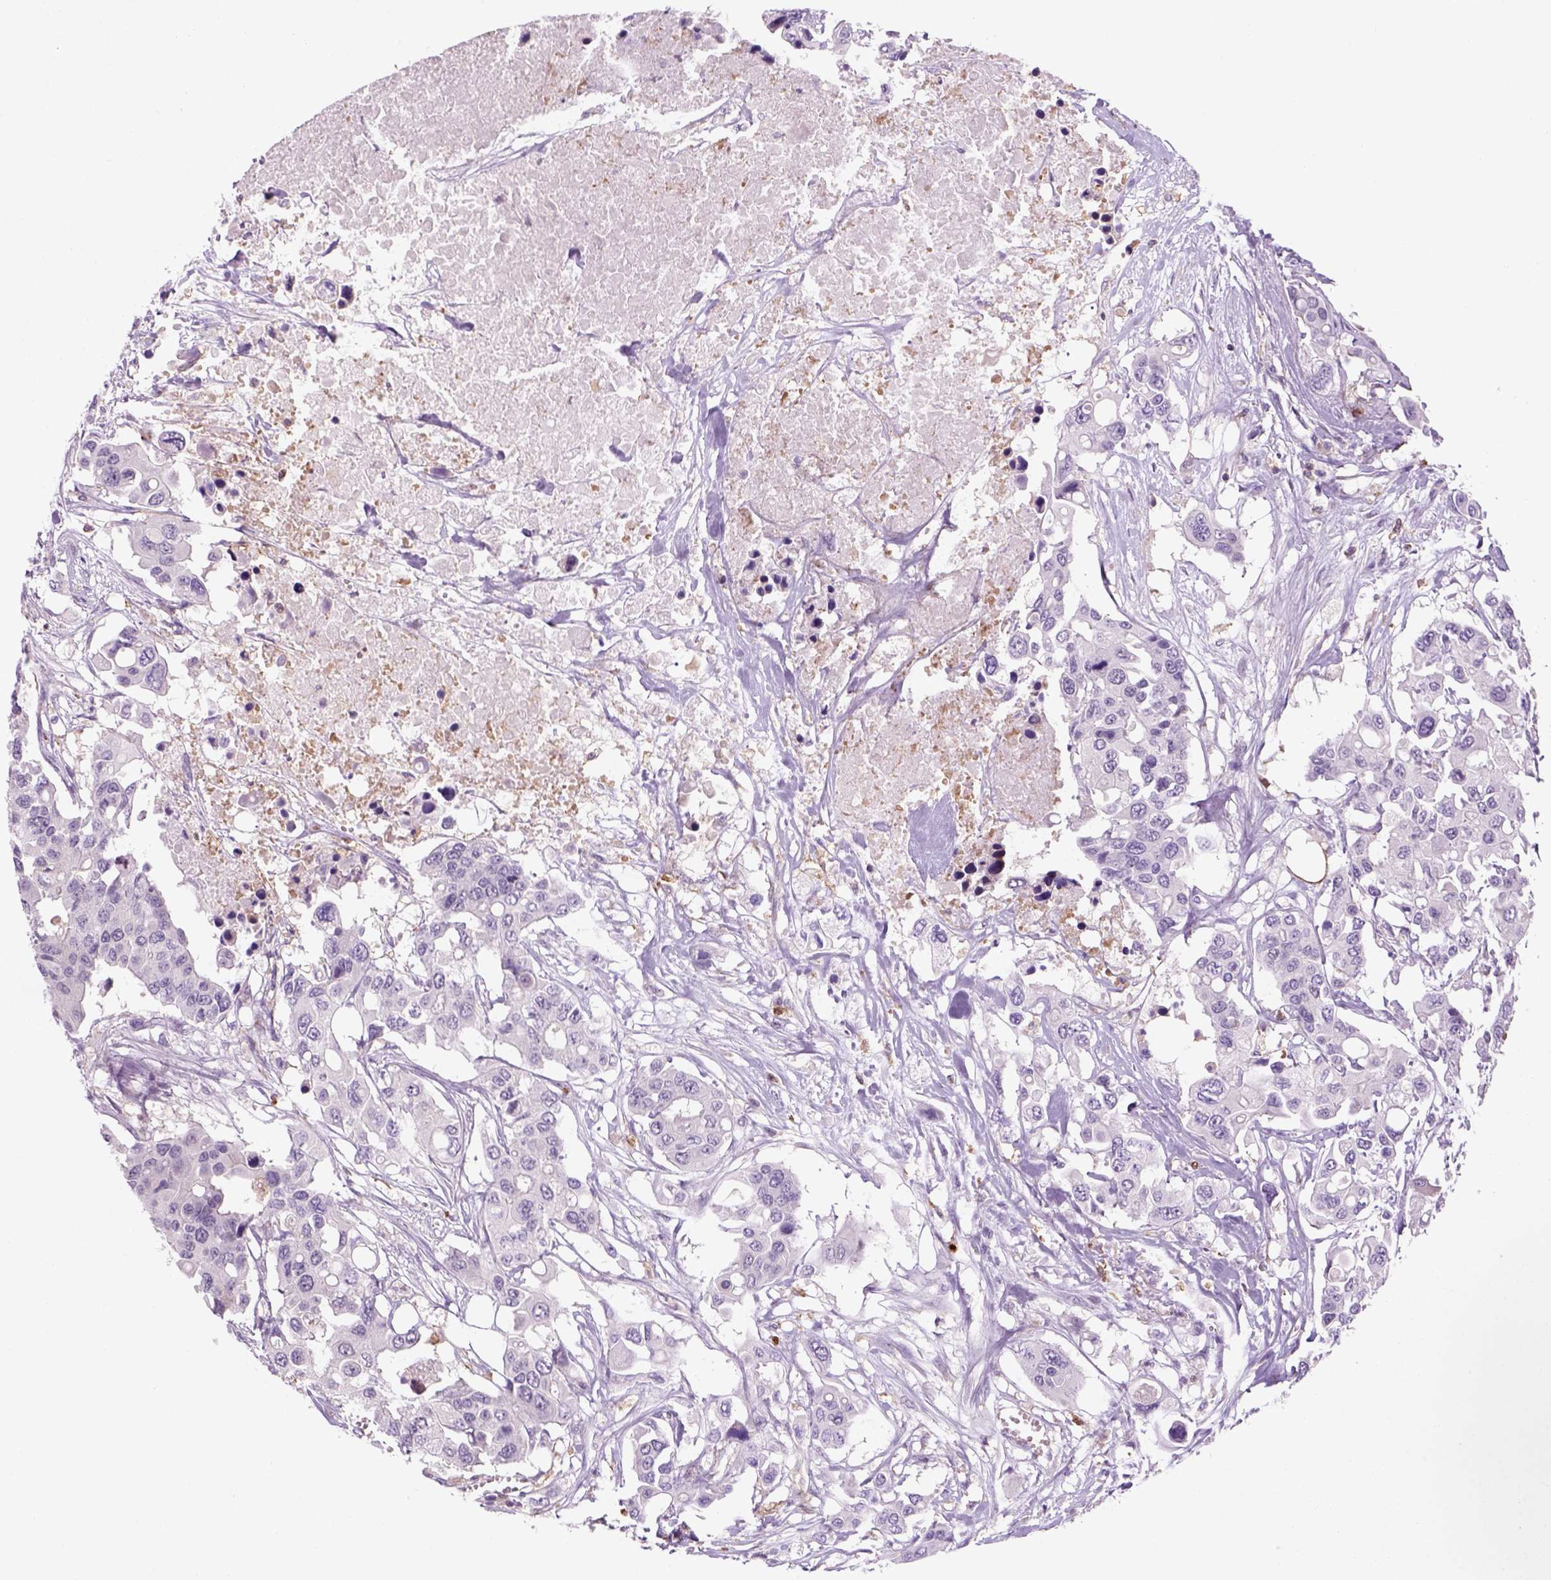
{"staining": {"intensity": "negative", "quantity": "none", "location": "none"}, "tissue": "colorectal cancer", "cell_type": "Tumor cells", "image_type": "cancer", "snomed": [{"axis": "morphology", "description": "Adenocarcinoma, NOS"}, {"axis": "topography", "description": "Colon"}], "caption": "Photomicrograph shows no protein expression in tumor cells of colorectal adenocarcinoma tissue.", "gene": "GOT1", "patient": {"sex": "male", "age": 77}}